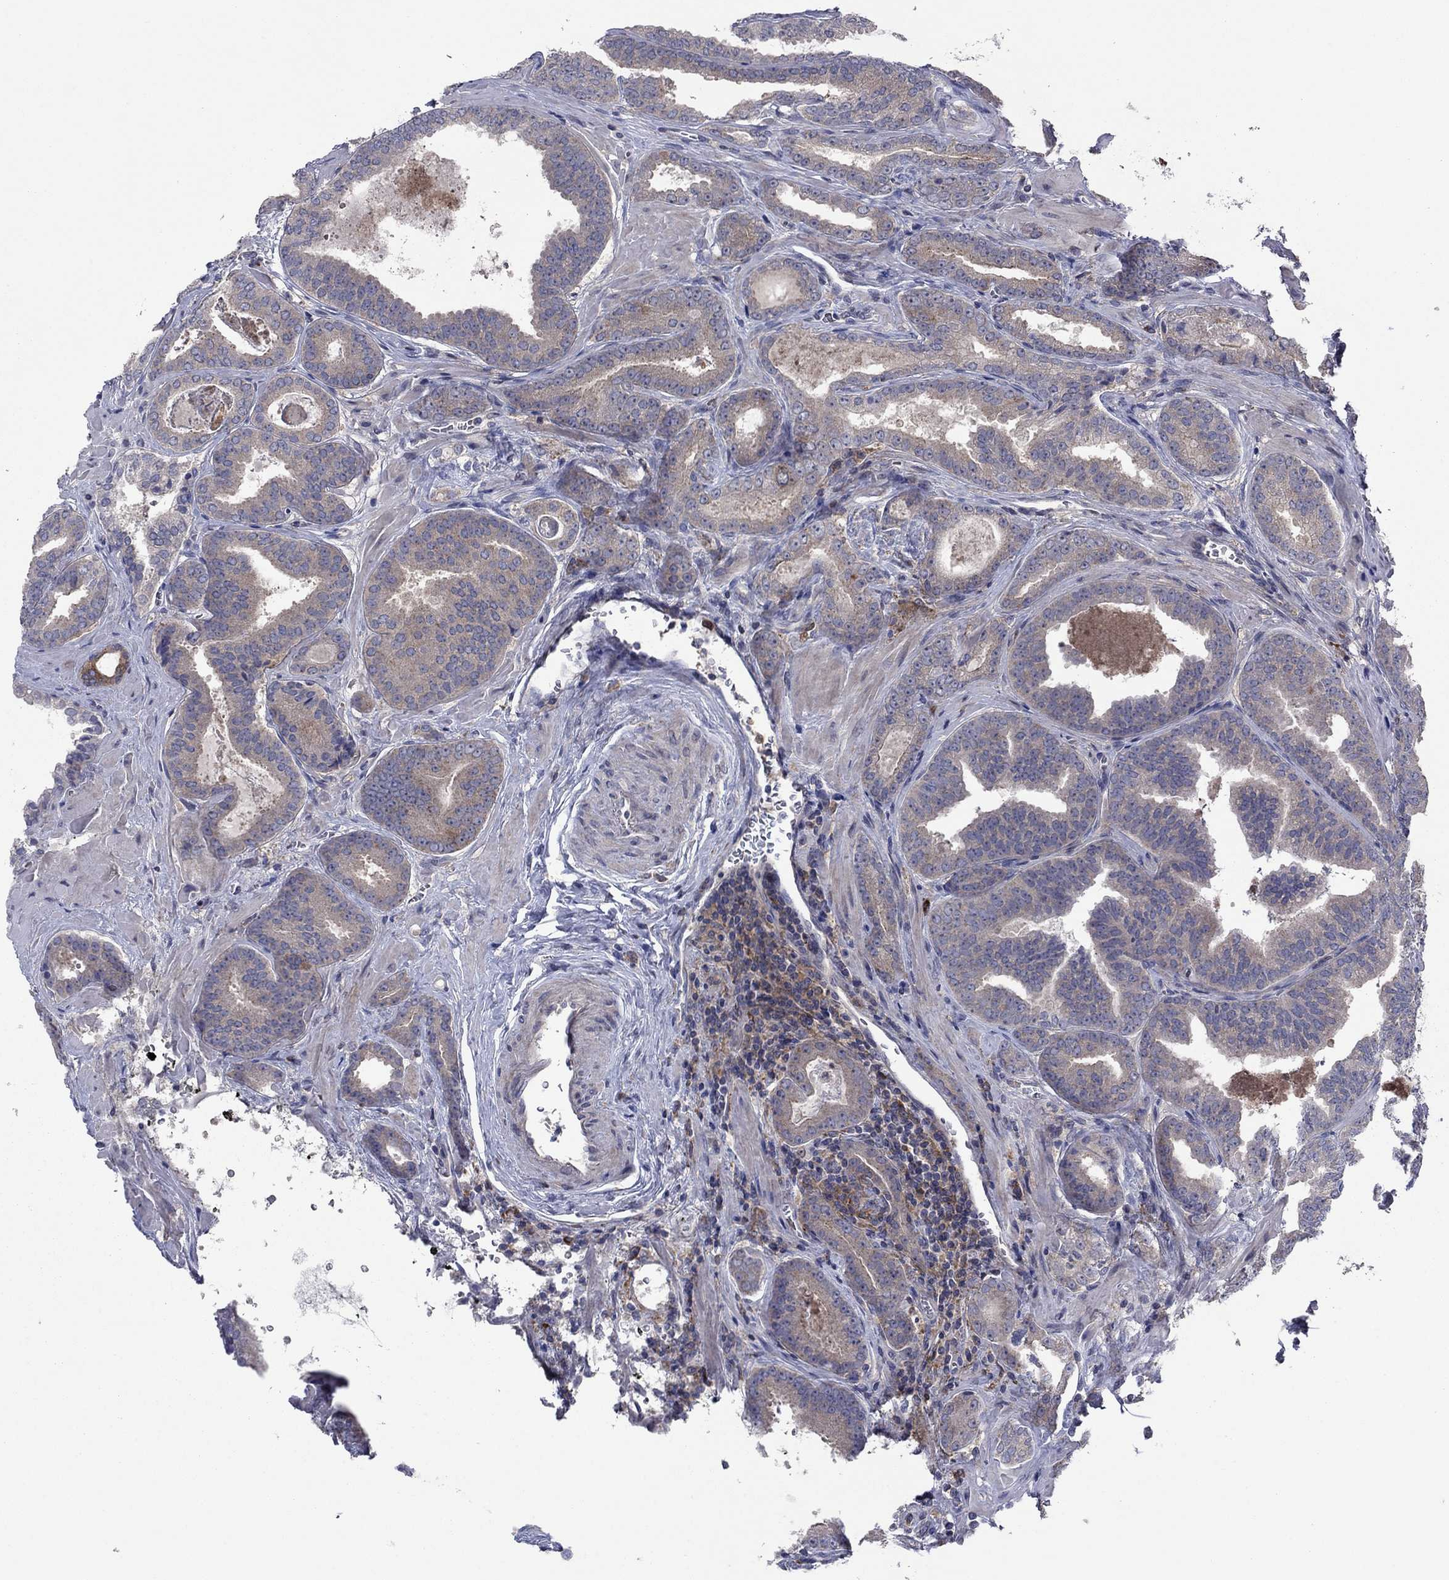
{"staining": {"intensity": "weak", "quantity": "25%-75%", "location": "cytoplasmic/membranous"}, "tissue": "prostate cancer", "cell_type": "Tumor cells", "image_type": "cancer", "snomed": [{"axis": "morphology", "description": "Adenocarcinoma, NOS"}, {"axis": "topography", "description": "Prostate"}], "caption": "Immunohistochemical staining of human adenocarcinoma (prostate) demonstrates low levels of weak cytoplasmic/membranous protein expression in approximately 25%-75% of tumor cells.", "gene": "MEA1", "patient": {"sex": "male", "age": 63}}